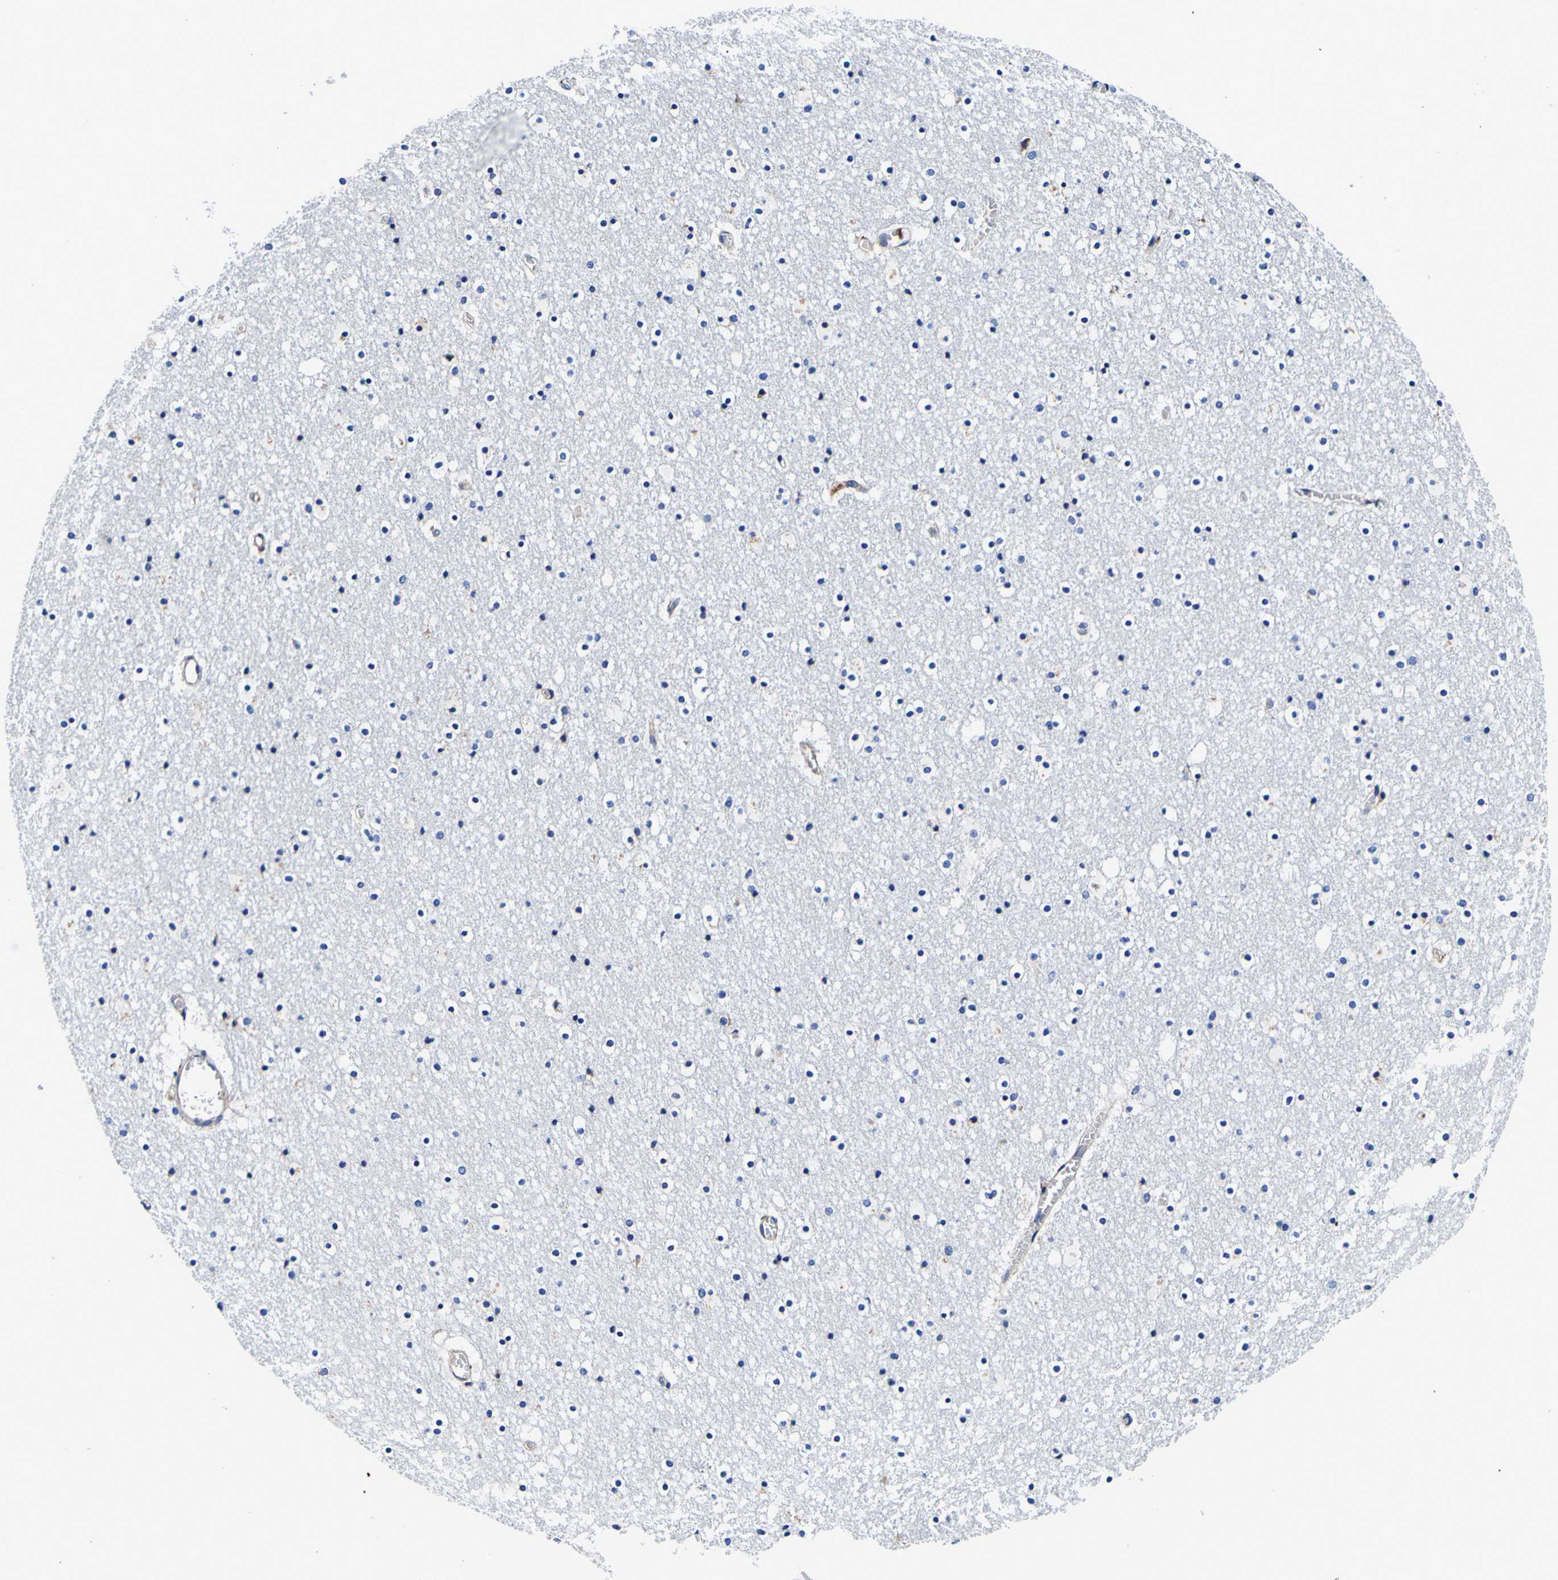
{"staining": {"intensity": "weak", "quantity": "<25%", "location": "cytoplasmic/membranous"}, "tissue": "caudate", "cell_type": "Glial cells", "image_type": "normal", "snomed": [{"axis": "morphology", "description": "Normal tissue, NOS"}, {"axis": "topography", "description": "Lateral ventricle wall"}], "caption": "The histopathology image demonstrates no significant positivity in glial cells of caudate.", "gene": "P4HB", "patient": {"sex": "male", "age": 45}}